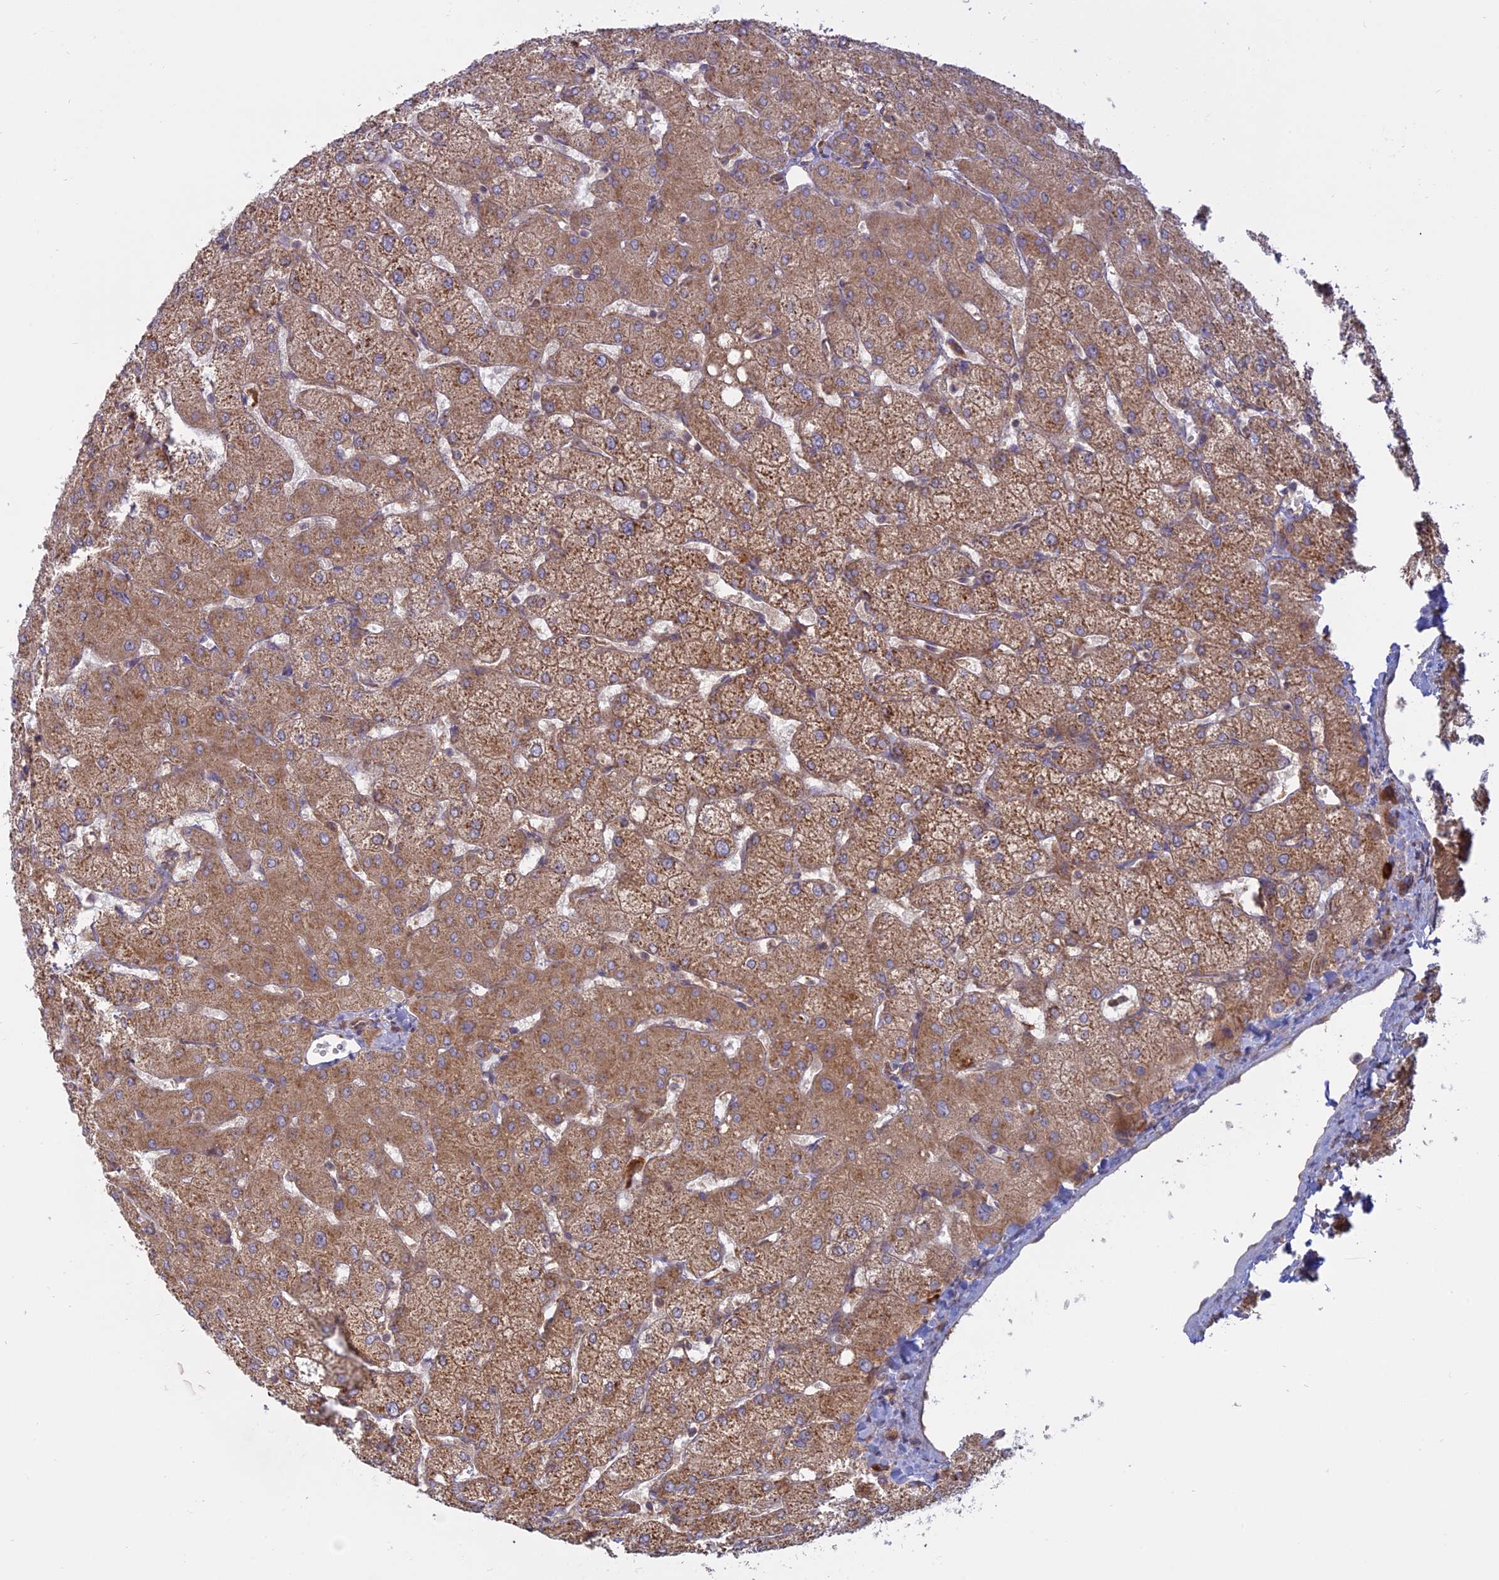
{"staining": {"intensity": "weak", "quantity": "25%-75%", "location": "cytoplasmic/membranous"}, "tissue": "liver", "cell_type": "Cholangiocytes", "image_type": "normal", "snomed": [{"axis": "morphology", "description": "Normal tissue, NOS"}, {"axis": "topography", "description": "Liver"}], "caption": "Liver was stained to show a protein in brown. There is low levels of weak cytoplasmic/membranous positivity in approximately 25%-75% of cholangiocytes. Immunohistochemistry stains the protein in brown and the nuclei are stained blue.", "gene": "TMEM208", "patient": {"sex": "female", "age": 54}}